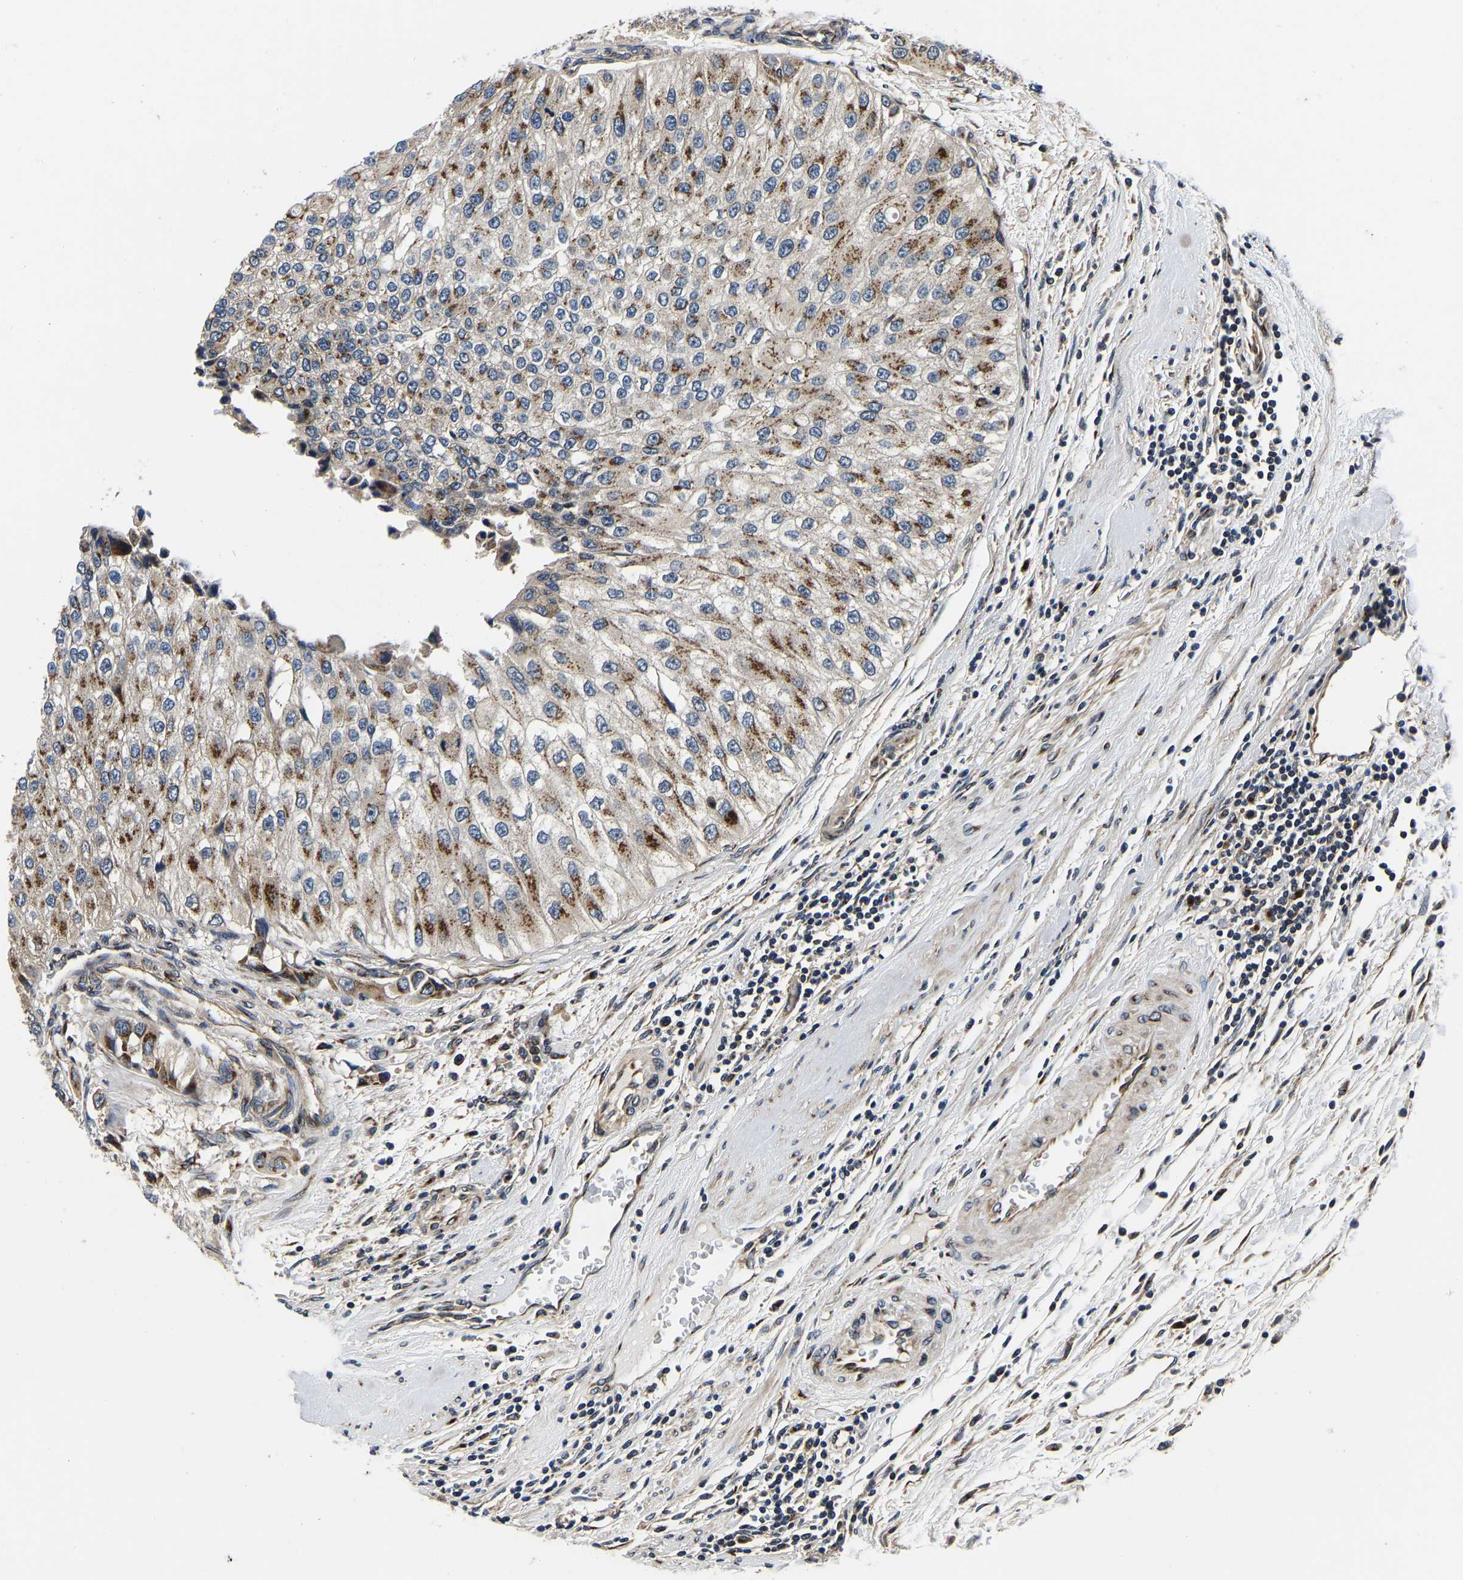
{"staining": {"intensity": "moderate", "quantity": ">75%", "location": "cytoplasmic/membranous"}, "tissue": "urothelial cancer", "cell_type": "Tumor cells", "image_type": "cancer", "snomed": [{"axis": "morphology", "description": "Urothelial carcinoma, High grade"}, {"axis": "topography", "description": "Kidney"}, {"axis": "topography", "description": "Urinary bladder"}], "caption": "Immunohistochemistry (IHC) micrograph of human high-grade urothelial carcinoma stained for a protein (brown), which demonstrates medium levels of moderate cytoplasmic/membranous expression in about >75% of tumor cells.", "gene": "RABAC1", "patient": {"sex": "male", "age": 77}}